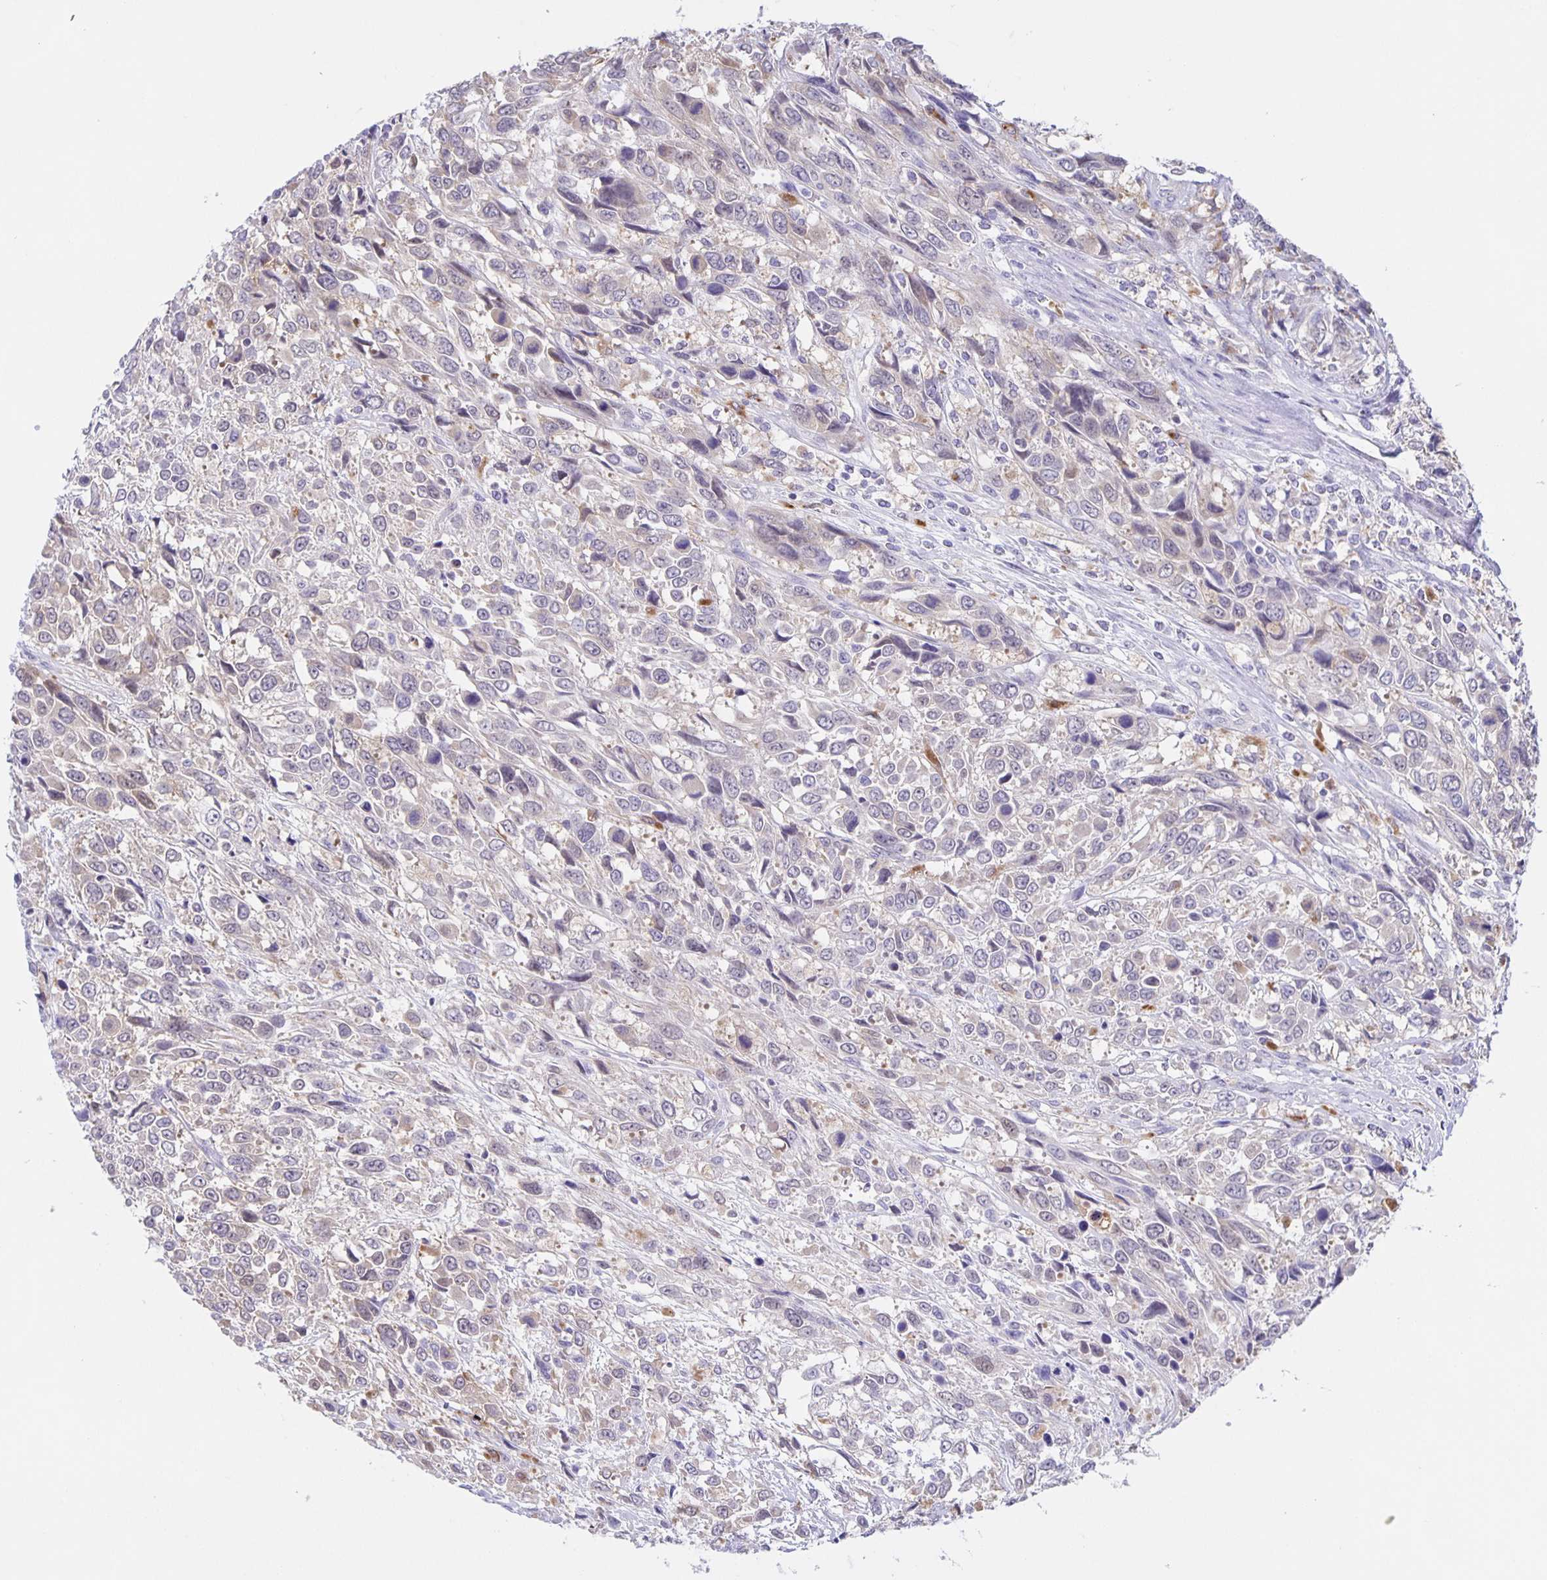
{"staining": {"intensity": "negative", "quantity": "none", "location": "none"}, "tissue": "urothelial cancer", "cell_type": "Tumor cells", "image_type": "cancer", "snomed": [{"axis": "morphology", "description": "Urothelial carcinoma, High grade"}, {"axis": "topography", "description": "Urinary bladder"}], "caption": "Human high-grade urothelial carcinoma stained for a protein using immunohistochemistry shows no expression in tumor cells.", "gene": "LIPA", "patient": {"sex": "female", "age": 70}}